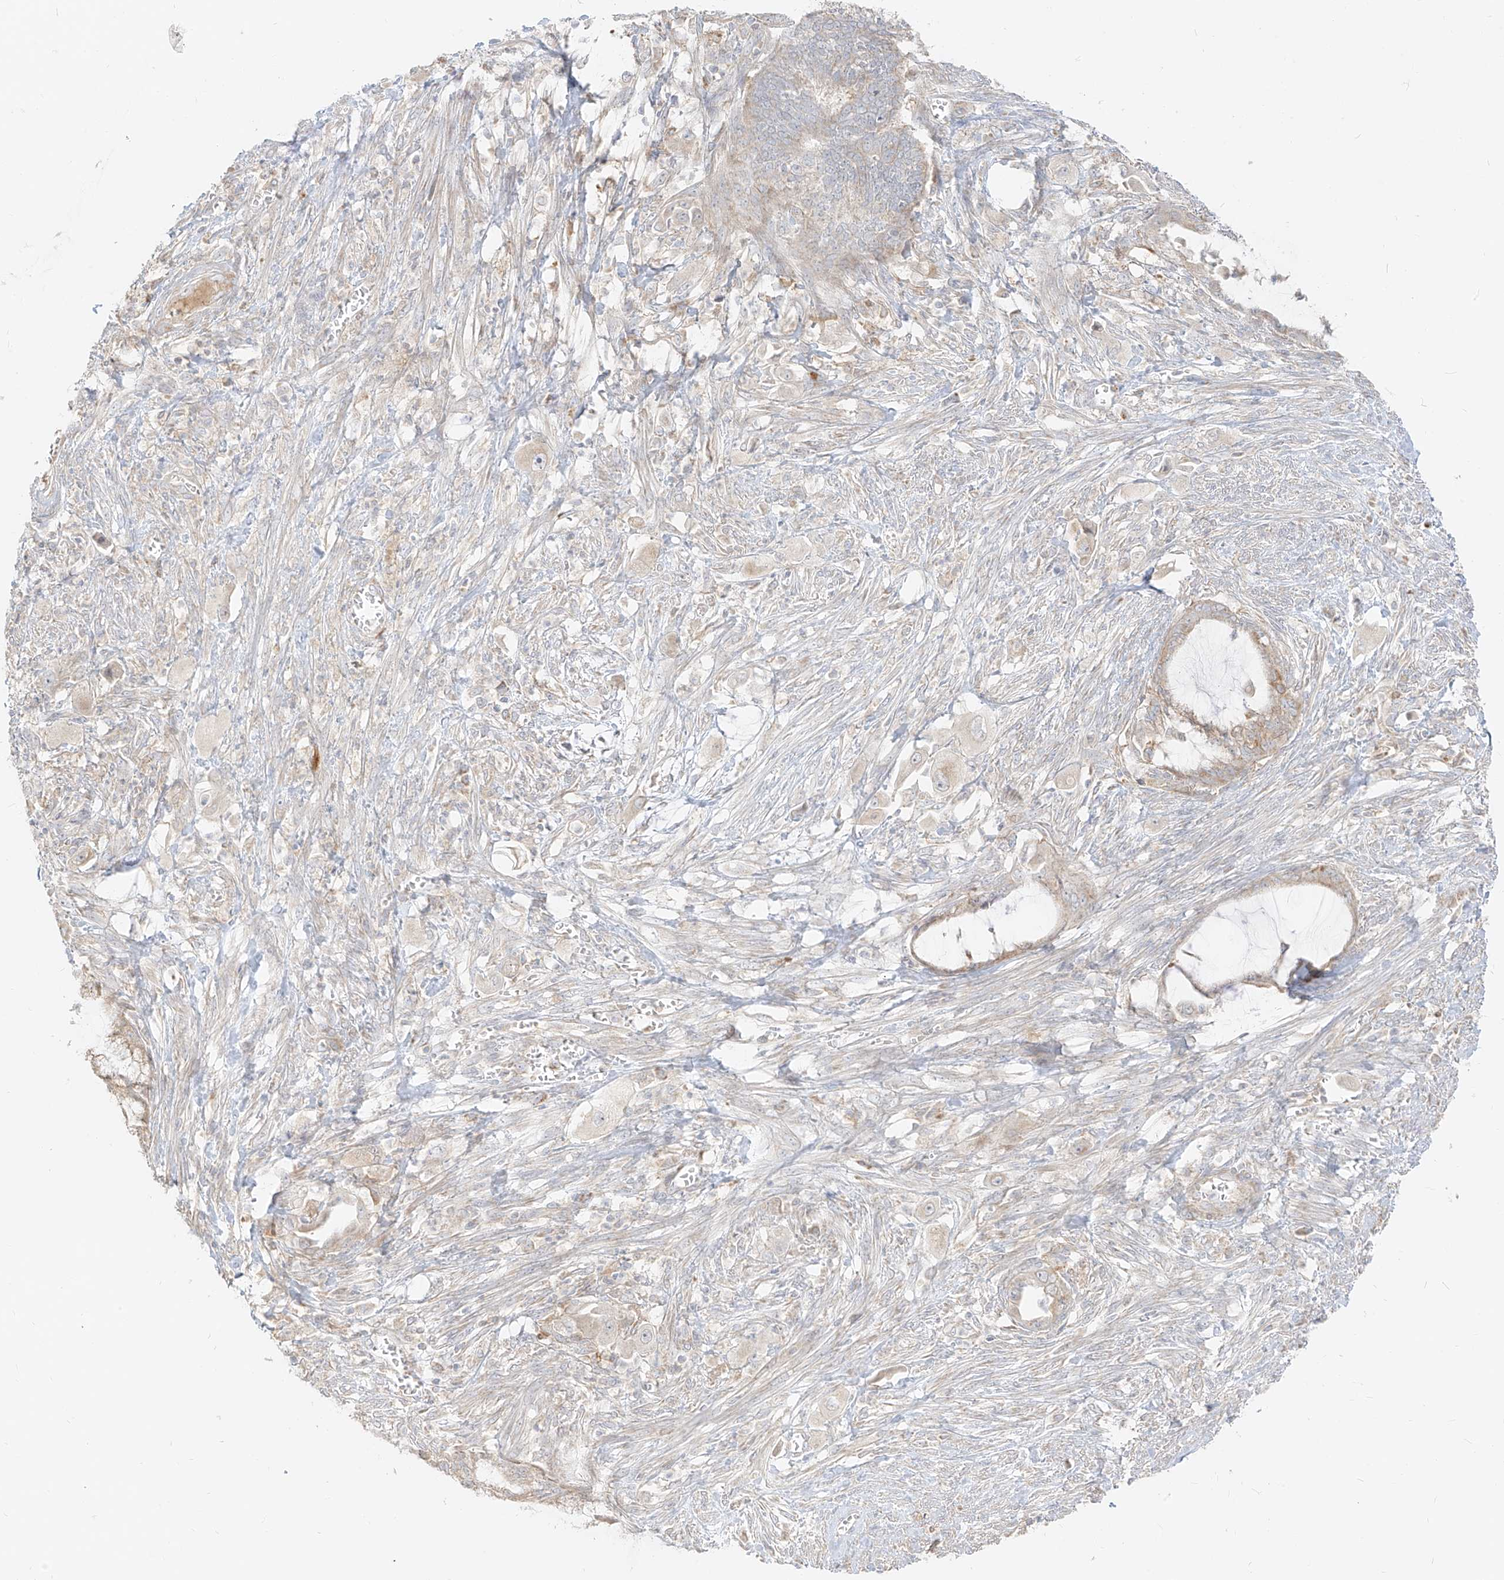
{"staining": {"intensity": "weak", "quantity": "<25%", "location": "cytoplasmic/membranous"}, "tissue": "endometrial cancer", "cell_type": "Tumor cells", "image_type": "cancer", "snomed": [{"axis": "morphology", "description": "Adenocarcinoma, NOS"}, {"axis": "topography", "description": "Endometrium"}], "caption": "A histopathology image of human endometrial adenocarcinoma is negative for staining in tumor cells.", "gene": "ZIM3", "patient": {"sex": "female", "age": 86}}